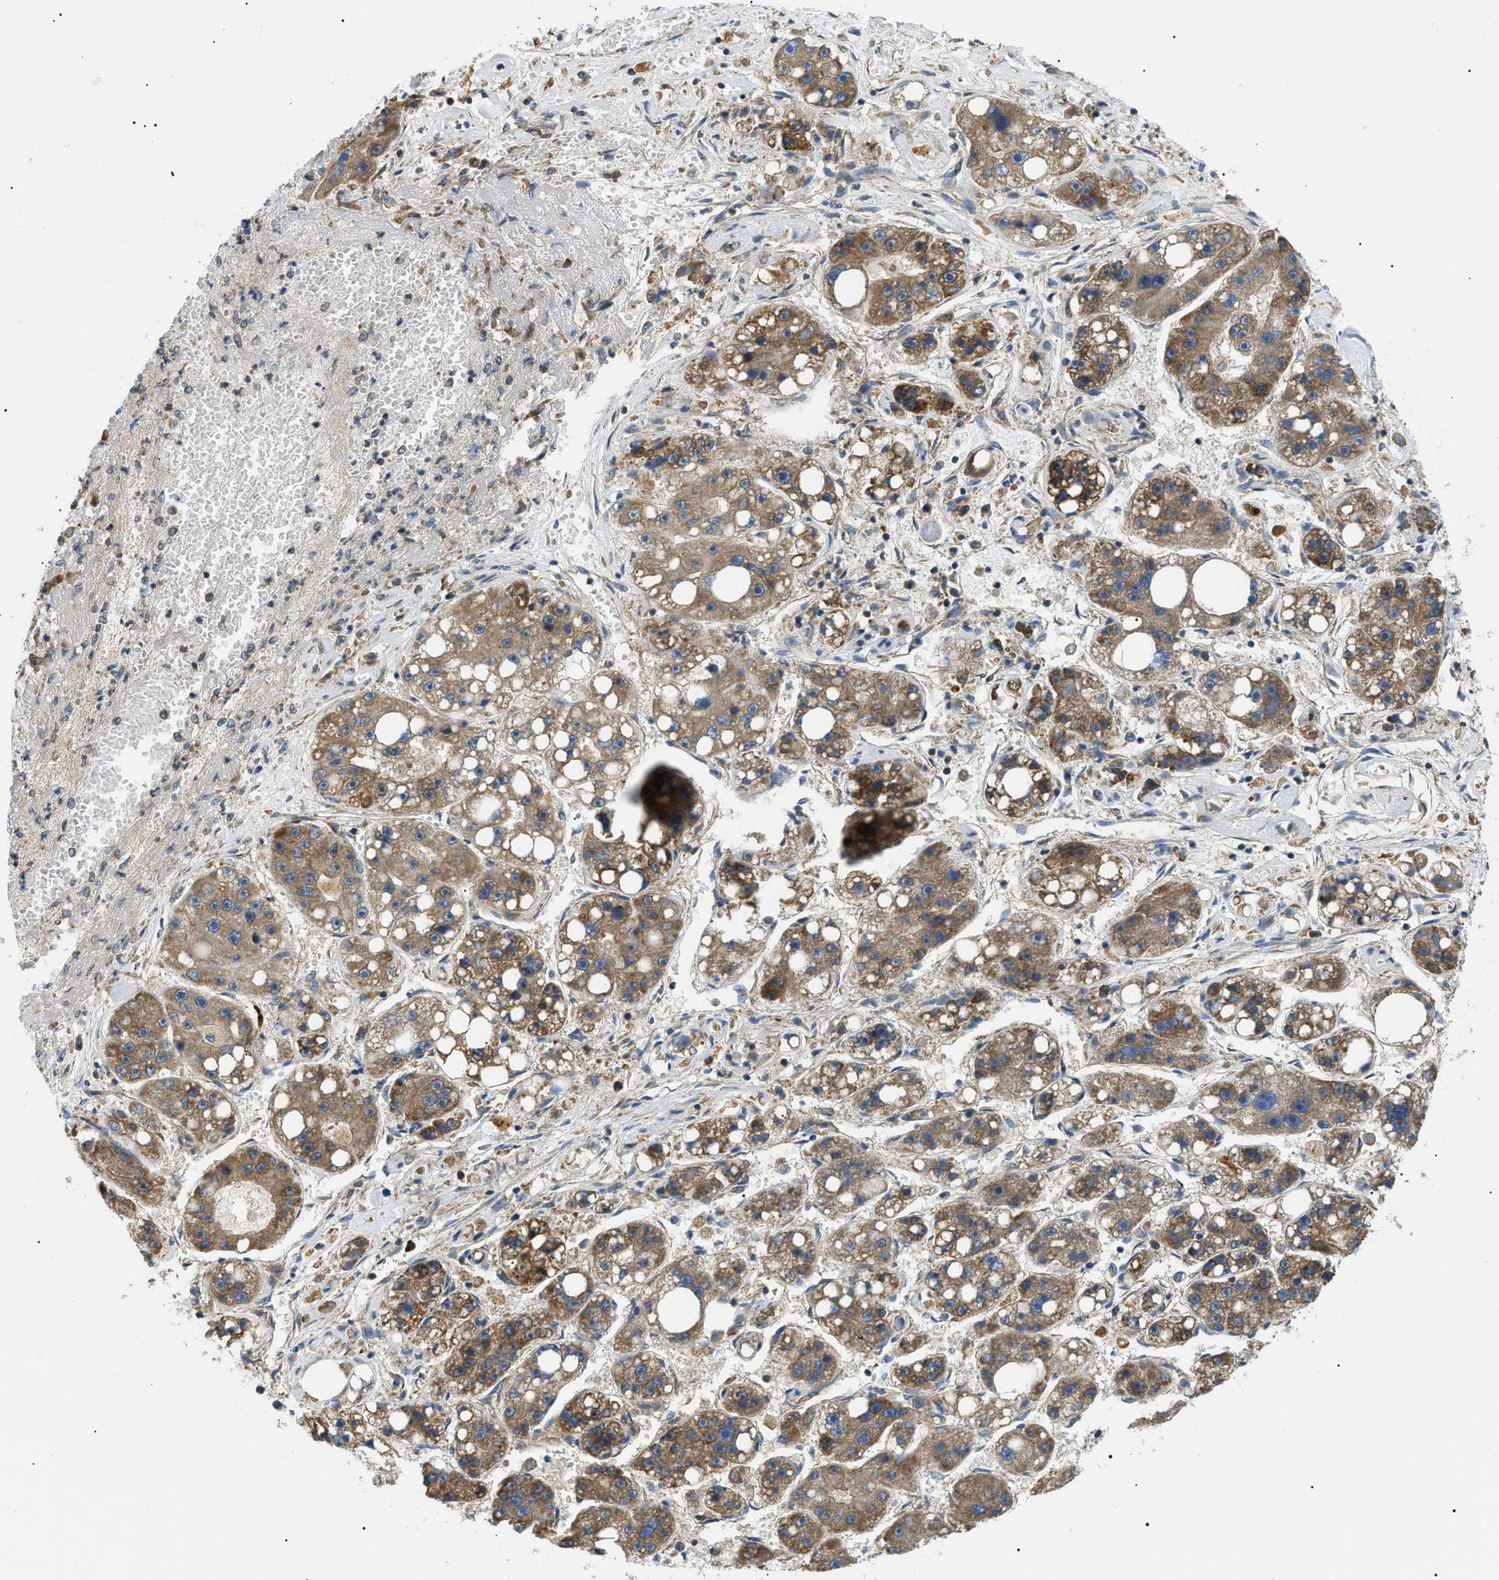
{"staining": {"intensity": "moderate", "quantity": ">75%", "location": "cytoplasmic/membranous"}, "tissue": "liver cancer", "cell_type": "Tumor cells", "image_type": "cancer", "snomed": [{"axis": "morphology", "description": "Carcinoma, Hepatocellular, NOS"}, {"axis": "topography", "description": "Liver"}], "caption": "Protein staining of liver hepatocellular carcinoma tissue displays moderate cytoplasmic/membranous staining in about >75% of tumor cells.", "gene": "SRPK1", "patient": {"sex": "female", "age": 61}}